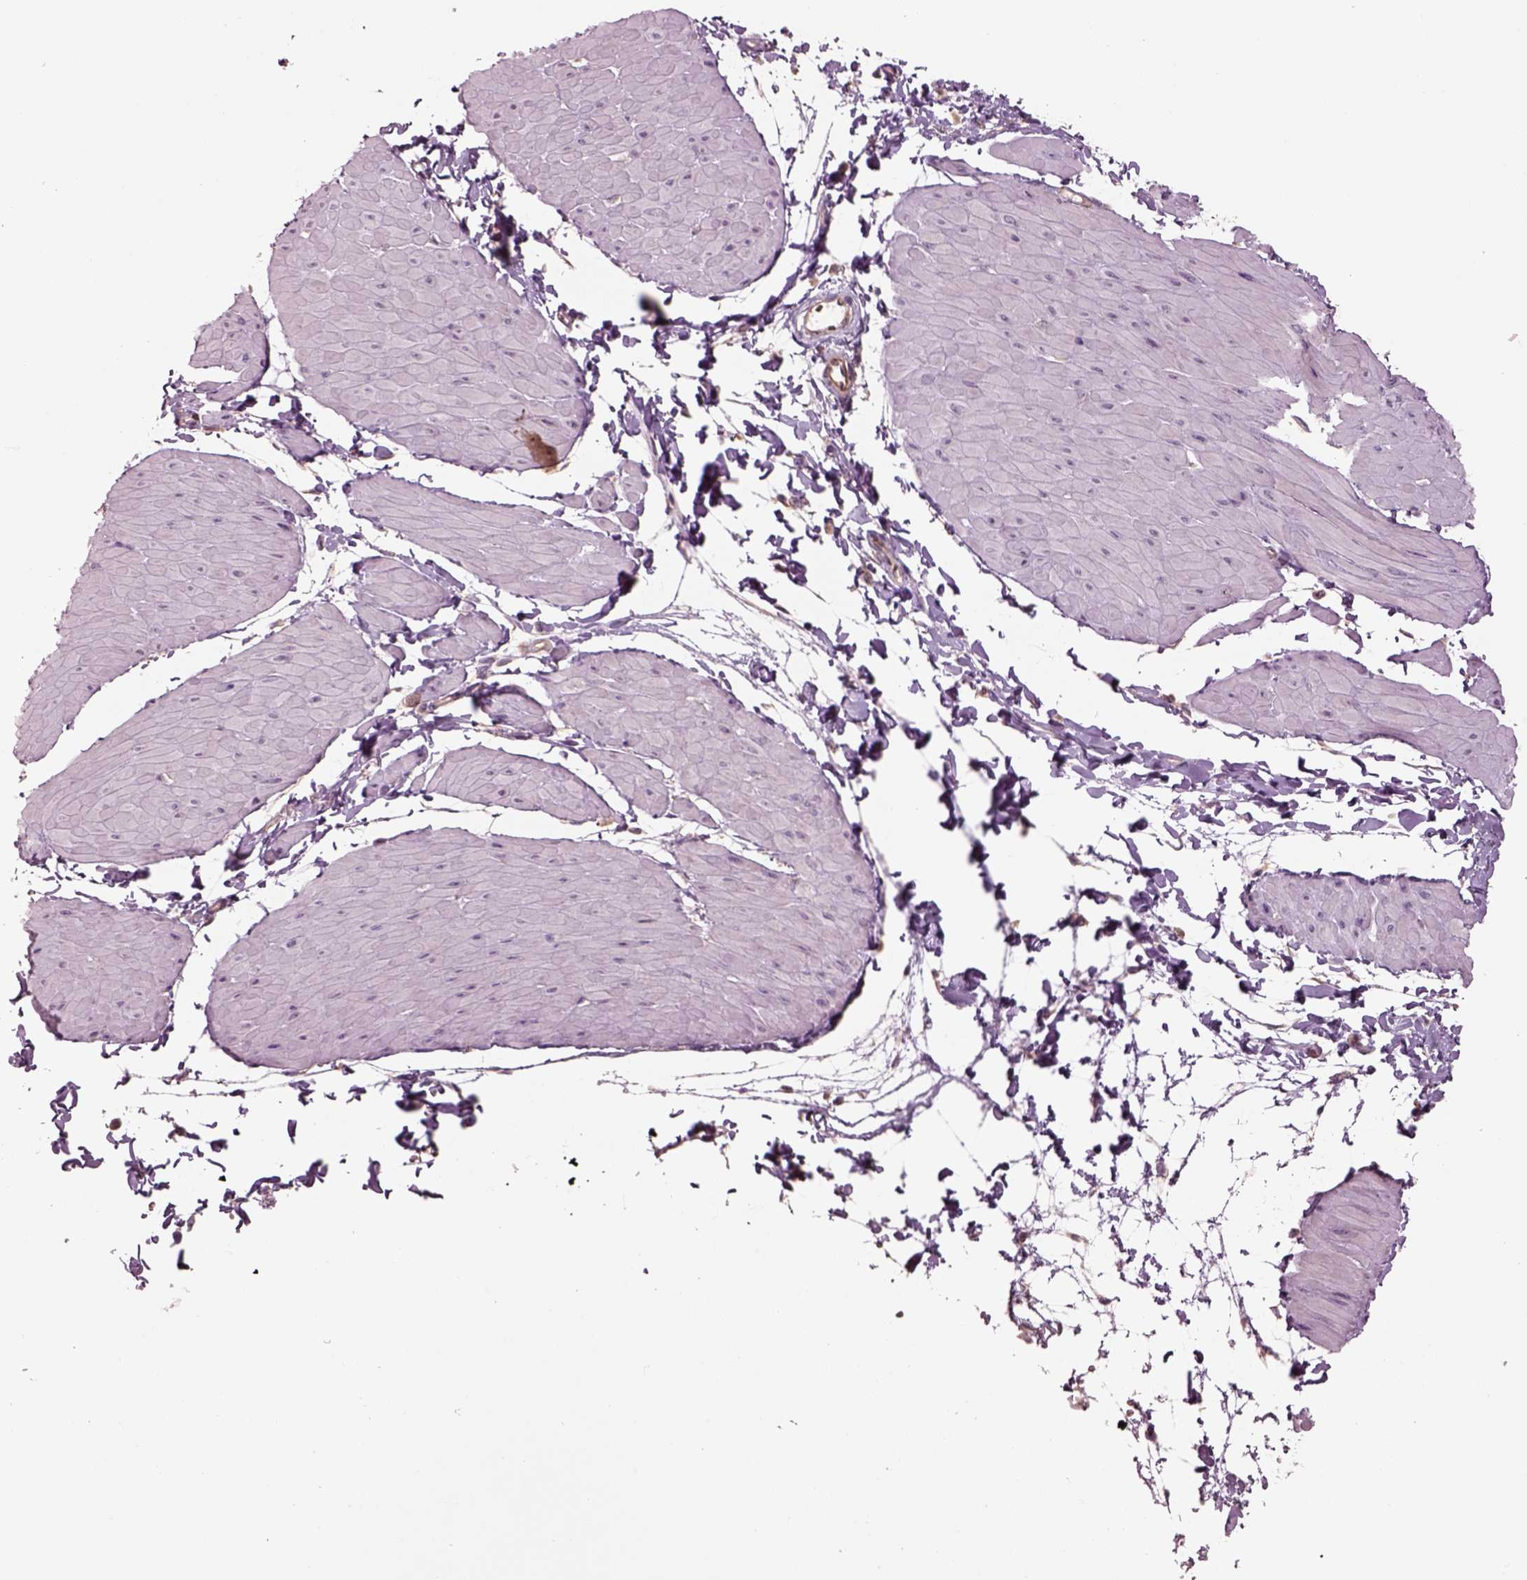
{"staining": {"intensity": "negative", "quantity": "none", "location": "none"}, "tissue": "adipose tissue", "cell_type": "Adipocytes", "image_type": "normal", "snomed": [{"axis": "morphology", "description": "Normal tissue, NOS"}, {"axis": "topography", "description": "Smooth muscle"}, {"axis": "topography", "description": "Peripheral nerve tissue"}], "caption": "DAB immunohistochemical staining of normal human adipose tissue demonstrates no significant expression in adipocytes.", "gene": "DUOXA2", "patient": {"sex": "male", "age": 58}}